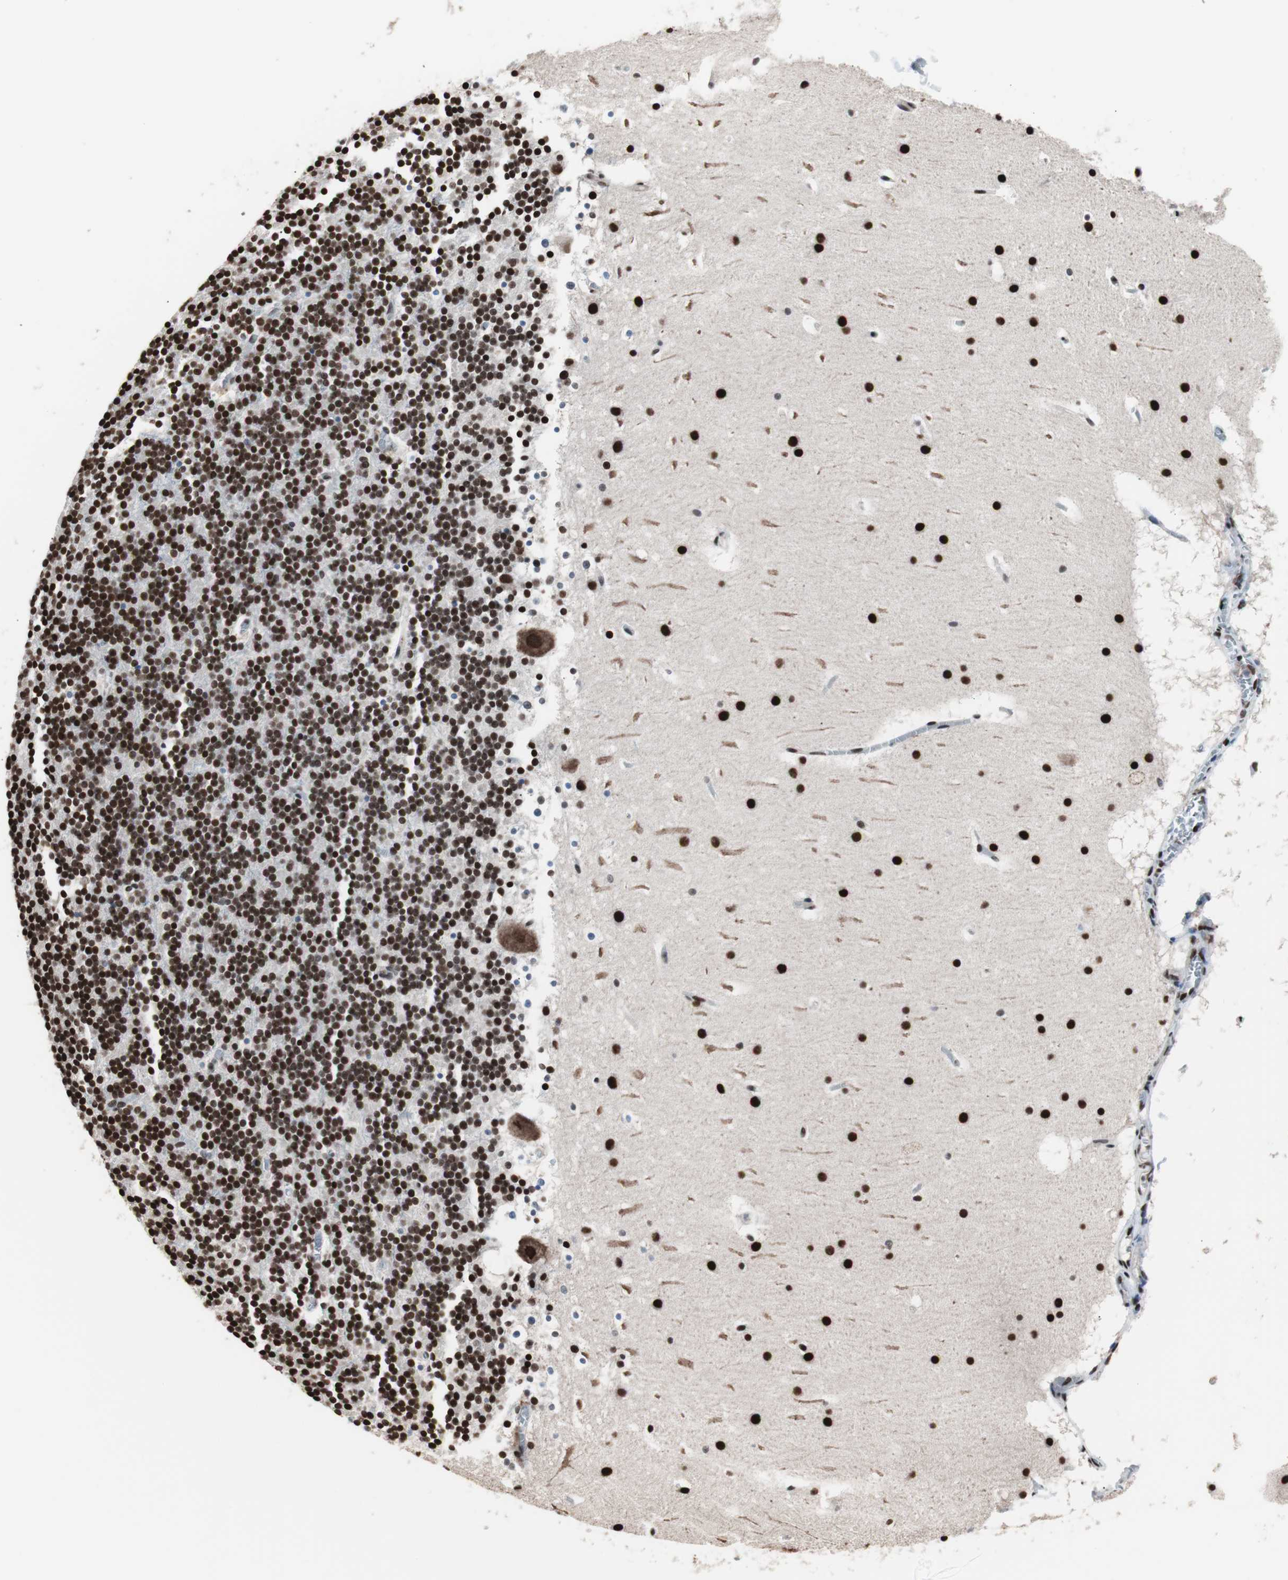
{"staining": {"intensity": "strong", "quantity": ">75%", "location": "nuclear"}, "tissue": "cerebellum", "cell_type": "Cells in granular layer", "image_type": "normal", "snomed": [{"axis": "morphology", "description": "Normal tissue, NOS"}, {"axis": "topography", "description": "Cerebellum"}], "caption": "This histopathology image displays normal cerebellum stained with immunohistochemistry to label a protein in brown. The nuclear of cells in granular layer show strong positivity for the protein. Nuclei are counter-stained blue.", "gene": "POGZ", "patient": {"sex": "male", "age": 45}}